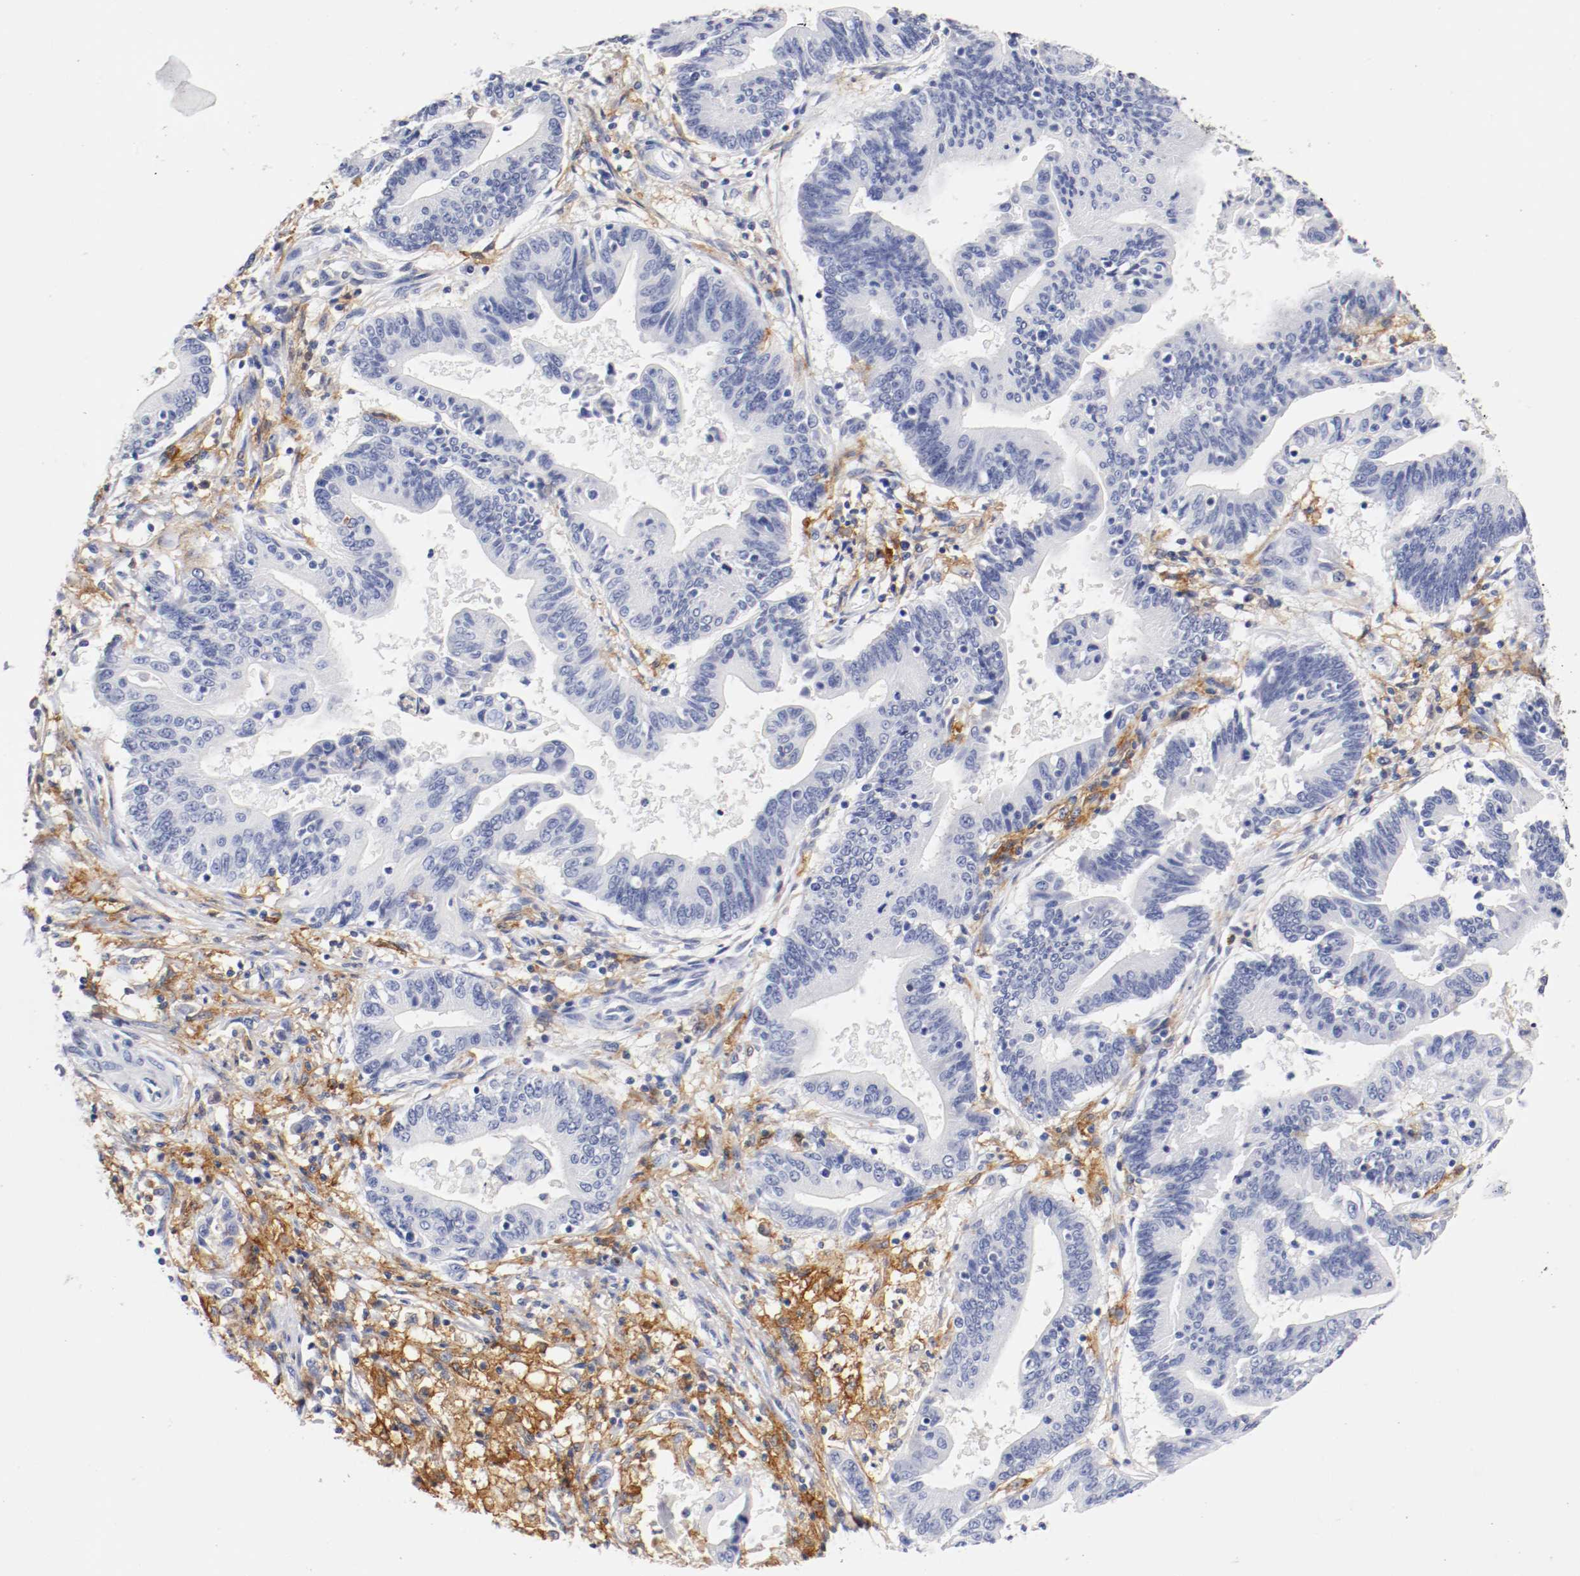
{"staining": {"intensity": "negative", "quantity": "none", "location": "none"}, "tissue": "pancreatic cancer", "cell_type": "Tumor cells", "image_type": "cancer", "snomed": [{"axis": "morphology", "description": "Adenocarcinoma, NOS"}, {"axis": "topography", "description": "Pancreas"}], "caption": "A micrograph of pancreatic cancer (adenocarcinoma) stained for a protein reveals no brown staining in tumor cells. Brightfield microscopy of immunohistochemistry (IHC) stained with DAB (brown) and hematoxylin (blue), captured at high magnification.", "gene": "ITGAX", "patient": {"sex": "female", "age": 48}}